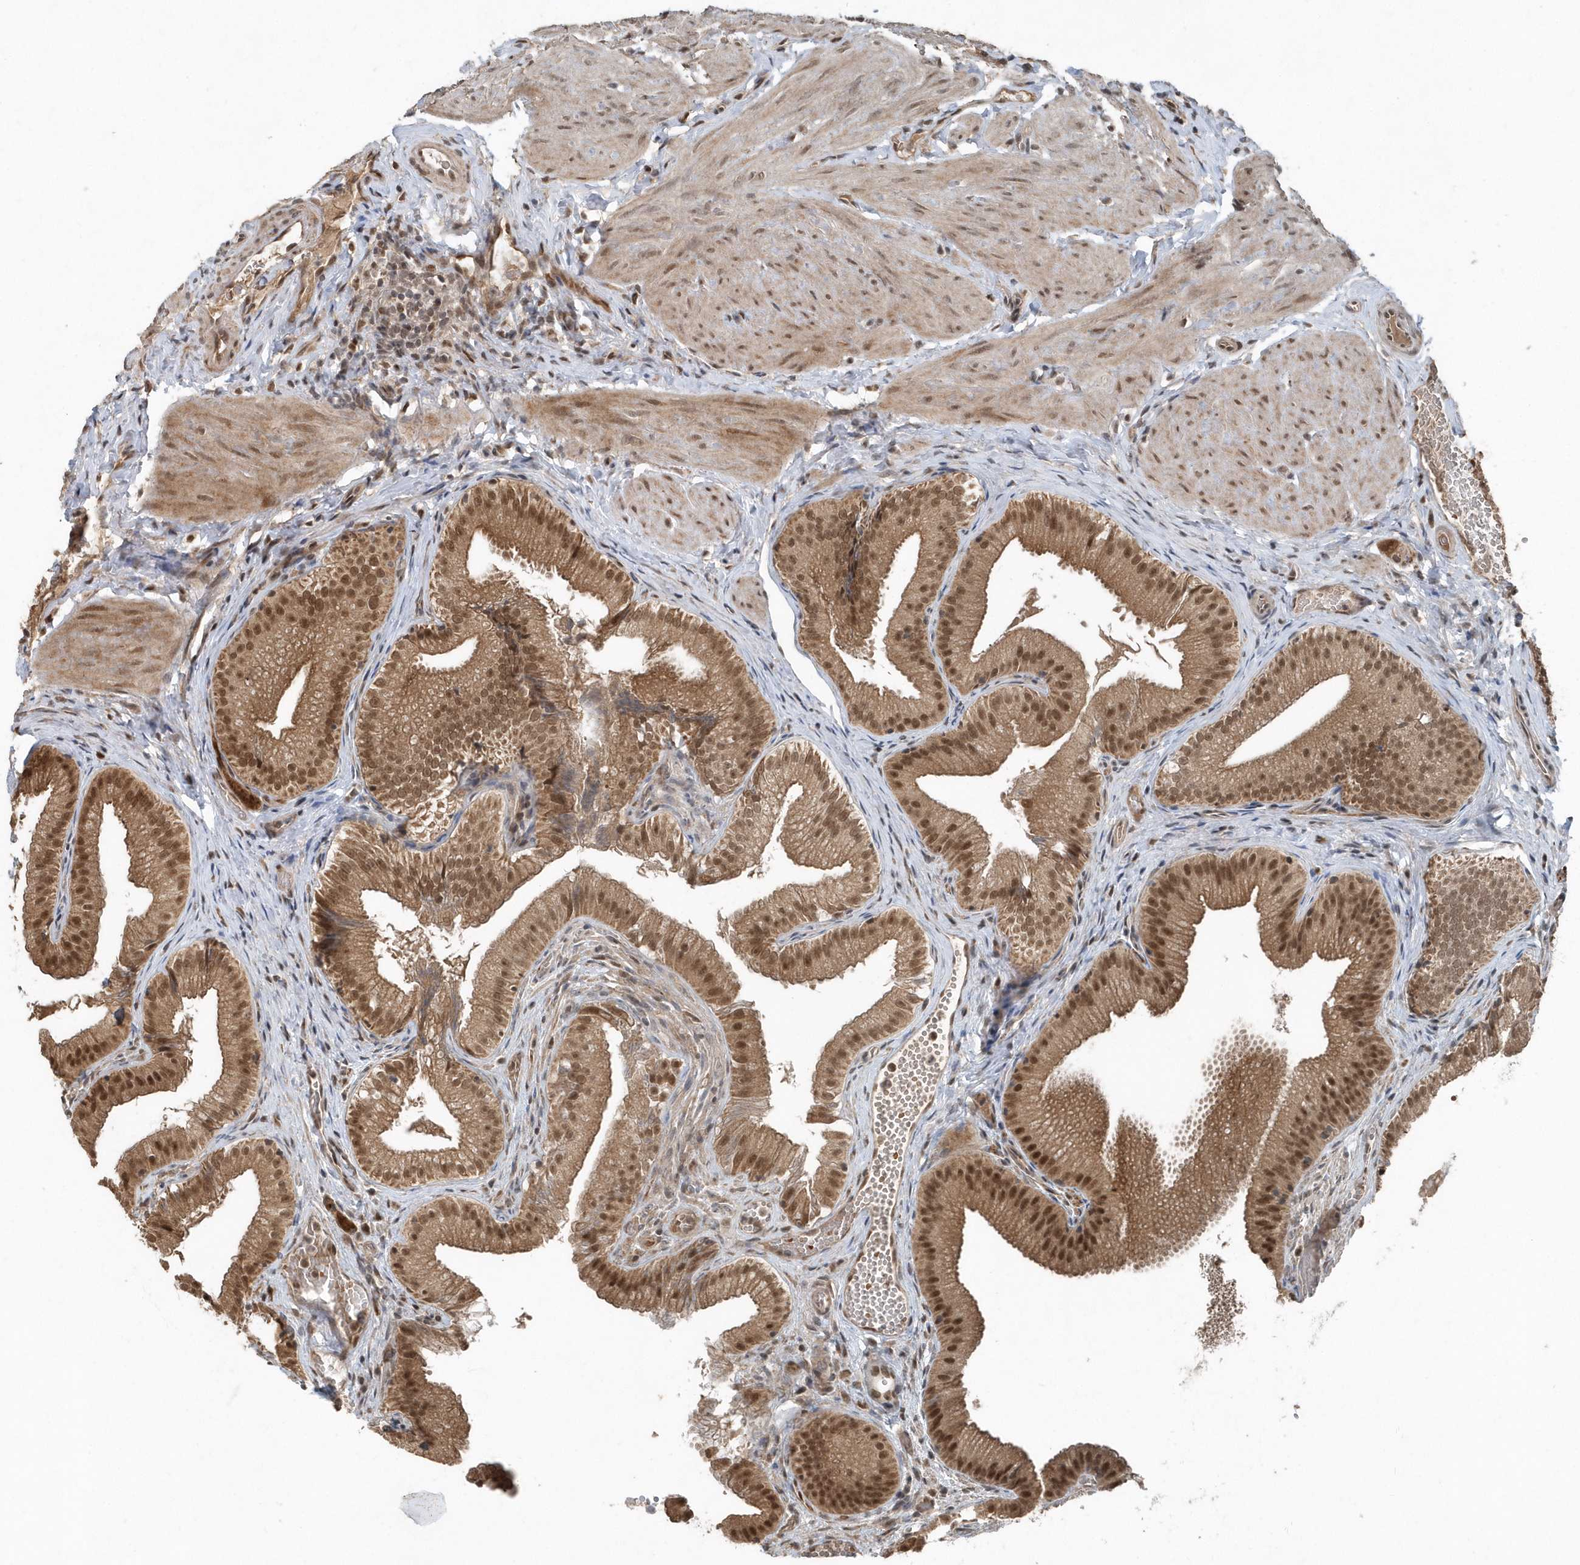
{"staining": {"intensity": "moderate", "quantity": ">75%", "location": "cytoplasmic/membranous,nuclear"}, "tissue": "gallbladder", "cell_type": "Glandular cells", "image_type": "normal", "snomed": [{"axis": "morphology", "description": "Normal tissue, NOS"}, {"axis": "topography", "description": "Gallbladder"}], "caption": "Gallbladder stained with a brown dye demonstrates moderate cytoplasmic/membranous,nuclear positive positivity in approximately >75% of glandular cells.", "gene": "QTRT2", "patient": {"sex": "female", "age": 30}}